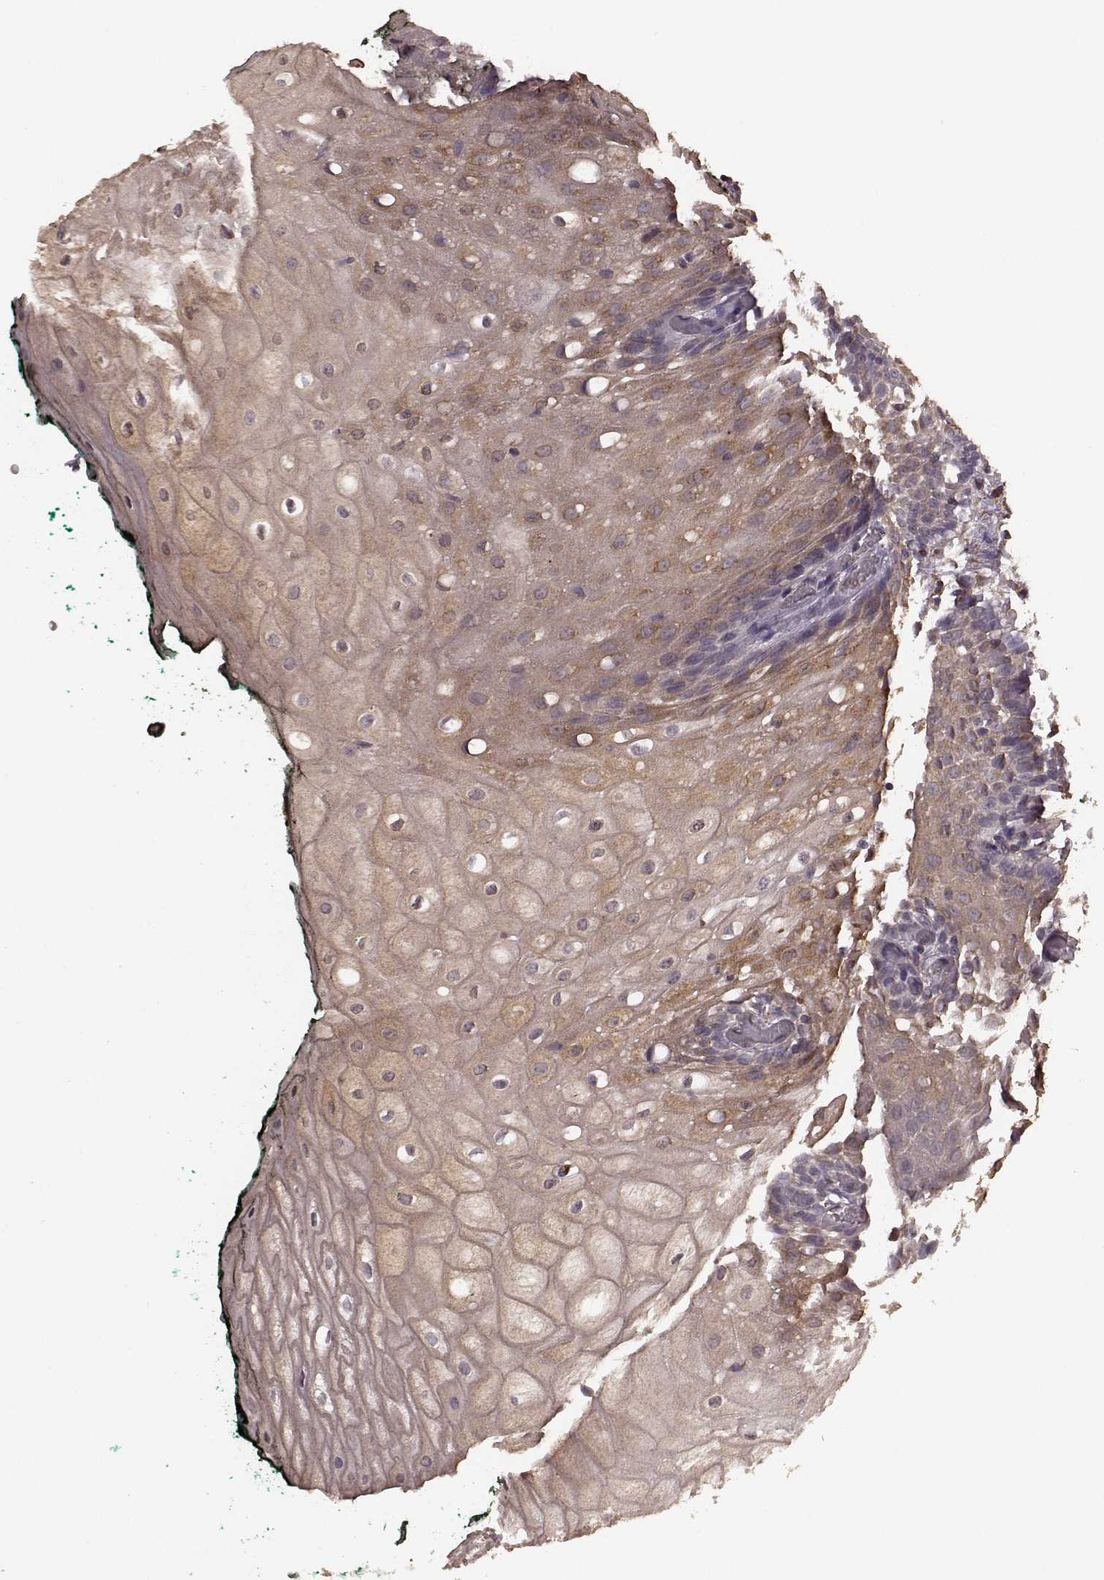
{"staining": {"intensity": "weak", "quantity": ">75%", "location": "cytoplasmic/membranous"}, "tissue": "oral mucosa", "cell_type": "Squamous epithelial cells", "image_type": "normal", "snomed": [{"axis": "morphology", "description": "Normal tissue, NOS"}, {"axis": "topography", "description": "Oral tissue"}, {"axis": "topography", "description": "Head-Neck"}], "caption": "Weak cytoplasmic/membranous expression for a protein is appreciated in about >75% of squamous epithelial cells of normal oral mucosa using immunohistochemistry.", "gene": "NTF3", "patient": {"sex": "female", "age": 68}}